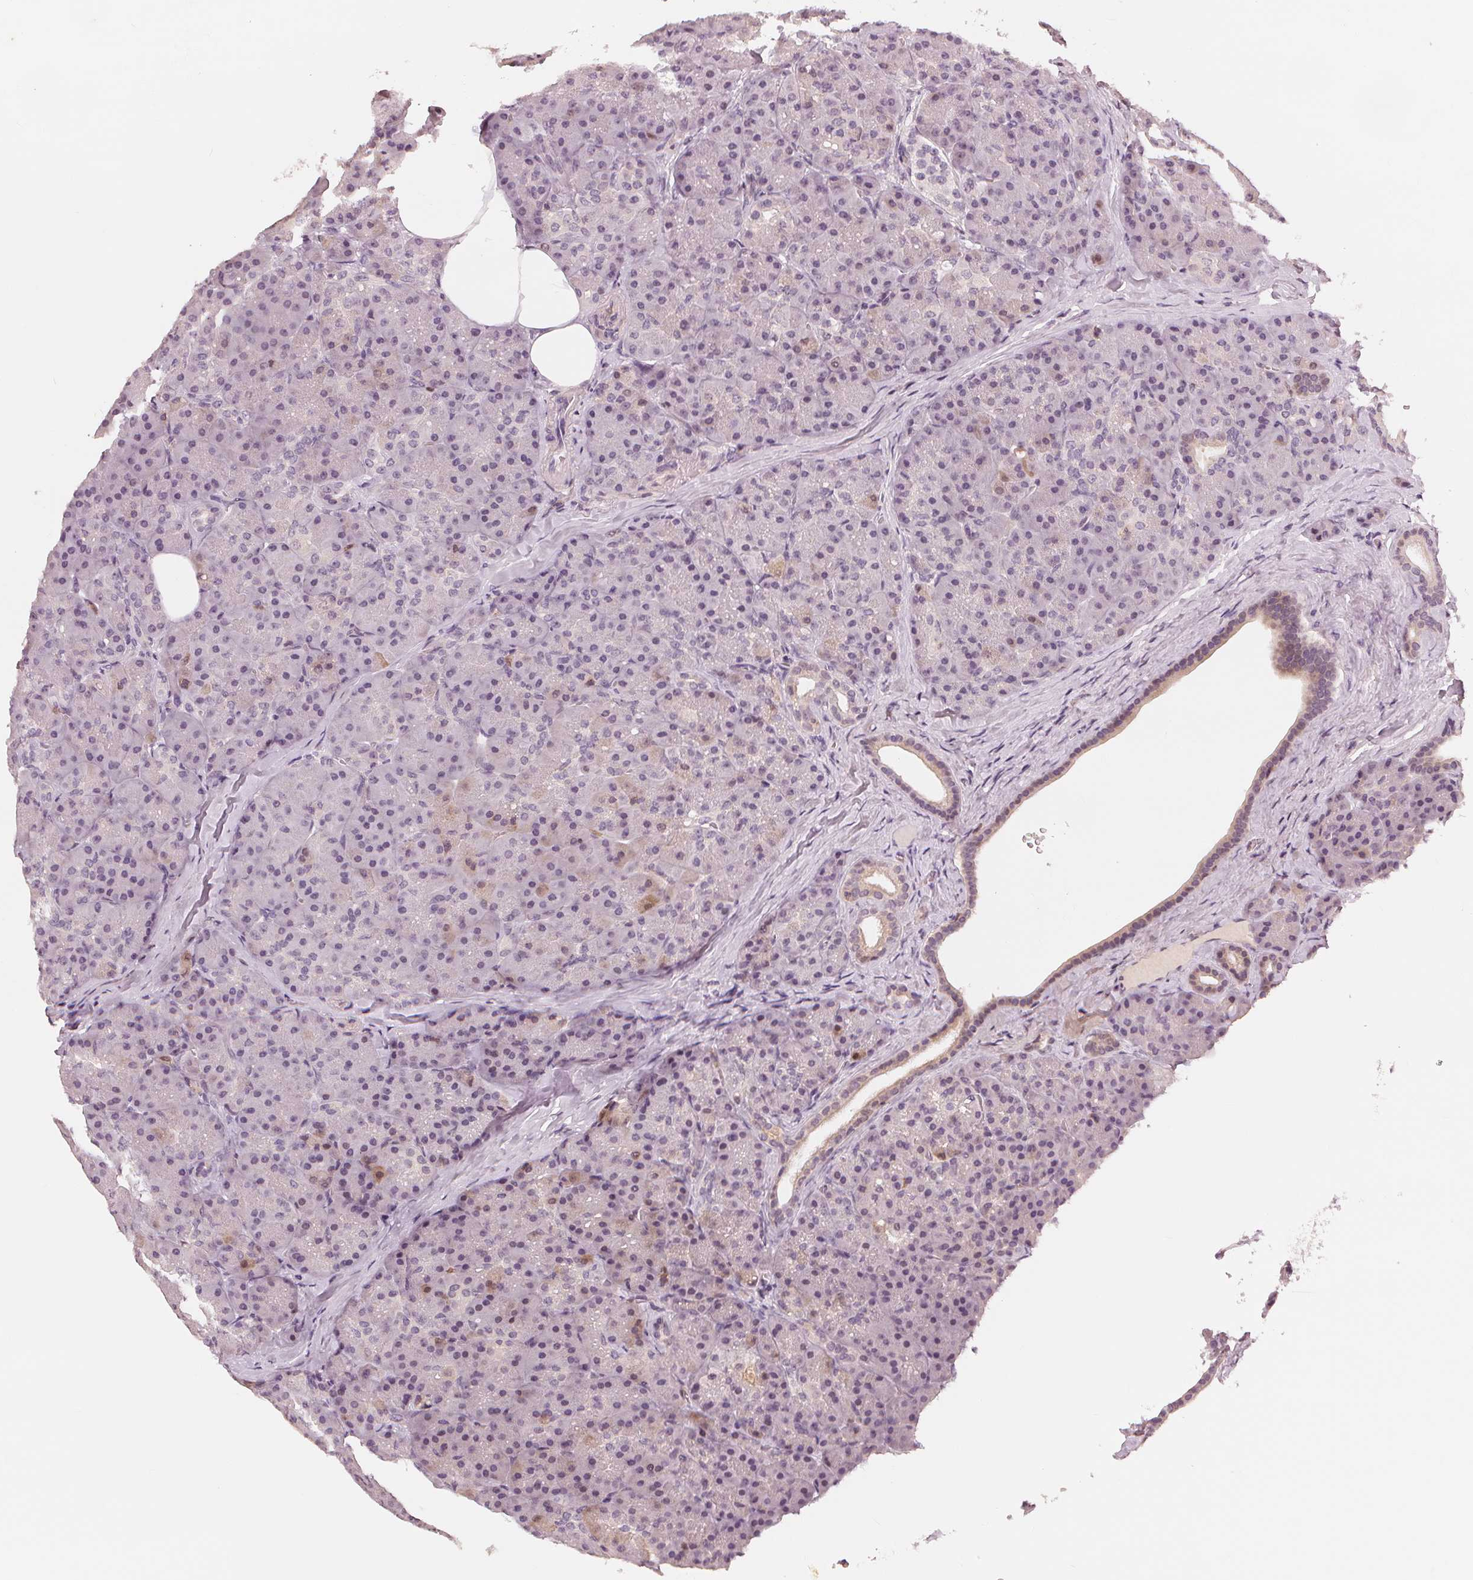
{"staining": {"intensity": "weak", "quantity": "25%-75%", "location": "nuclear"}, "tissue": "pancreas", "cell_type": "Exocrine glandular cells", "image_type": "normal", "snomed": [{"axis": "morphology", "description": "Normal tissue, NOS"}, {"axis": "topography", "description": "Pancreas"}], "caption": "Weak nuclear protein positivity is identified in about 25%-75% of exocrine glandular cells in pancreas.", "gene": "SLC34A1", "patient": {"sex": "male", "age": 57}}